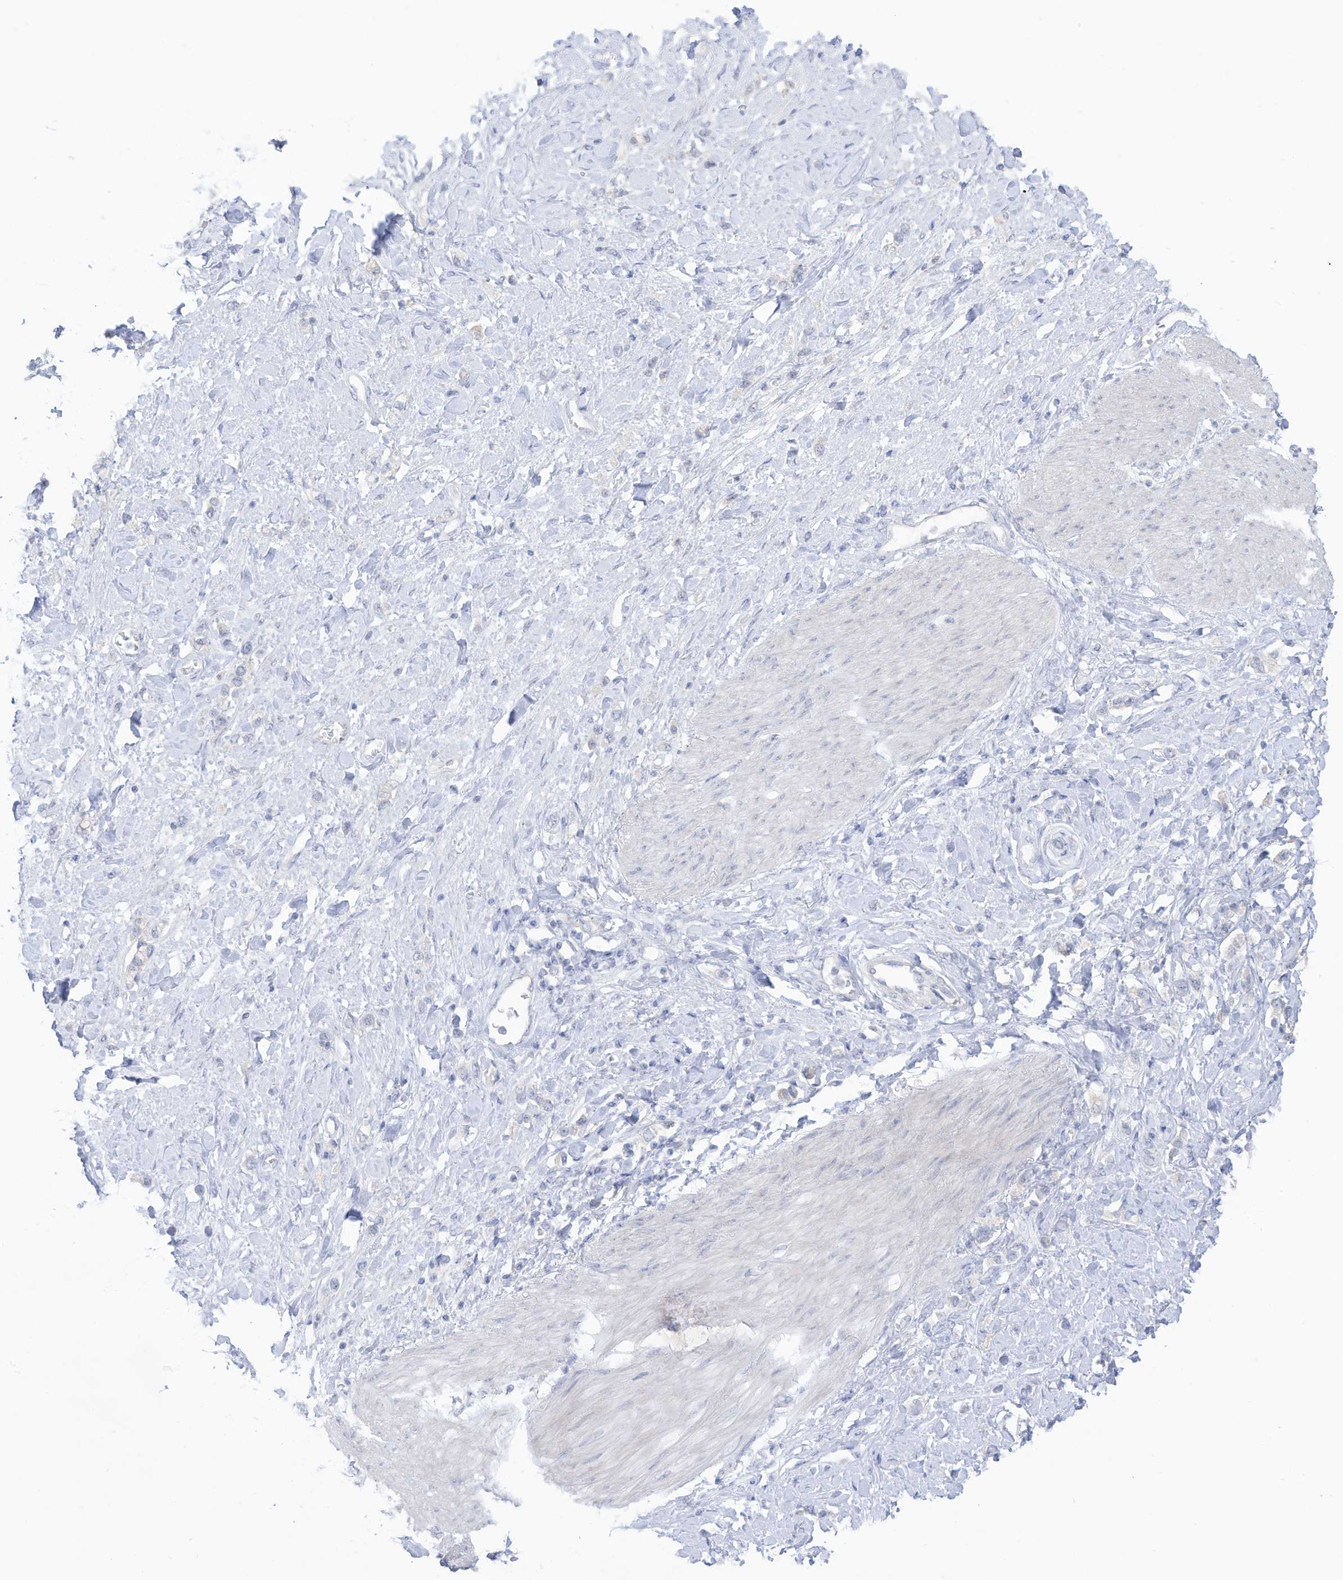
{"staining": {"intensity": "negative", "quantity": "none", "location": "none"}, "tissue": "stomach cancer", "cell_type": "Tumor cells", "image_type": "cancer", "snomed": [{"axis": "morphology", "description": "Normal tissue, NOS"}, {"axis": "morphology", "description": "Adenocarcinoma, NOS"}, {"axis": "topography", "description": "Stomach, upper"}, {"axis": "topography", "description": "Stomach"}], "caption": "Immunohistochemical staining of stomach cancer displays no significant positivity in tumor cells.", "gene": "OGT", "patient": {"sex": "female", "age": 65}}